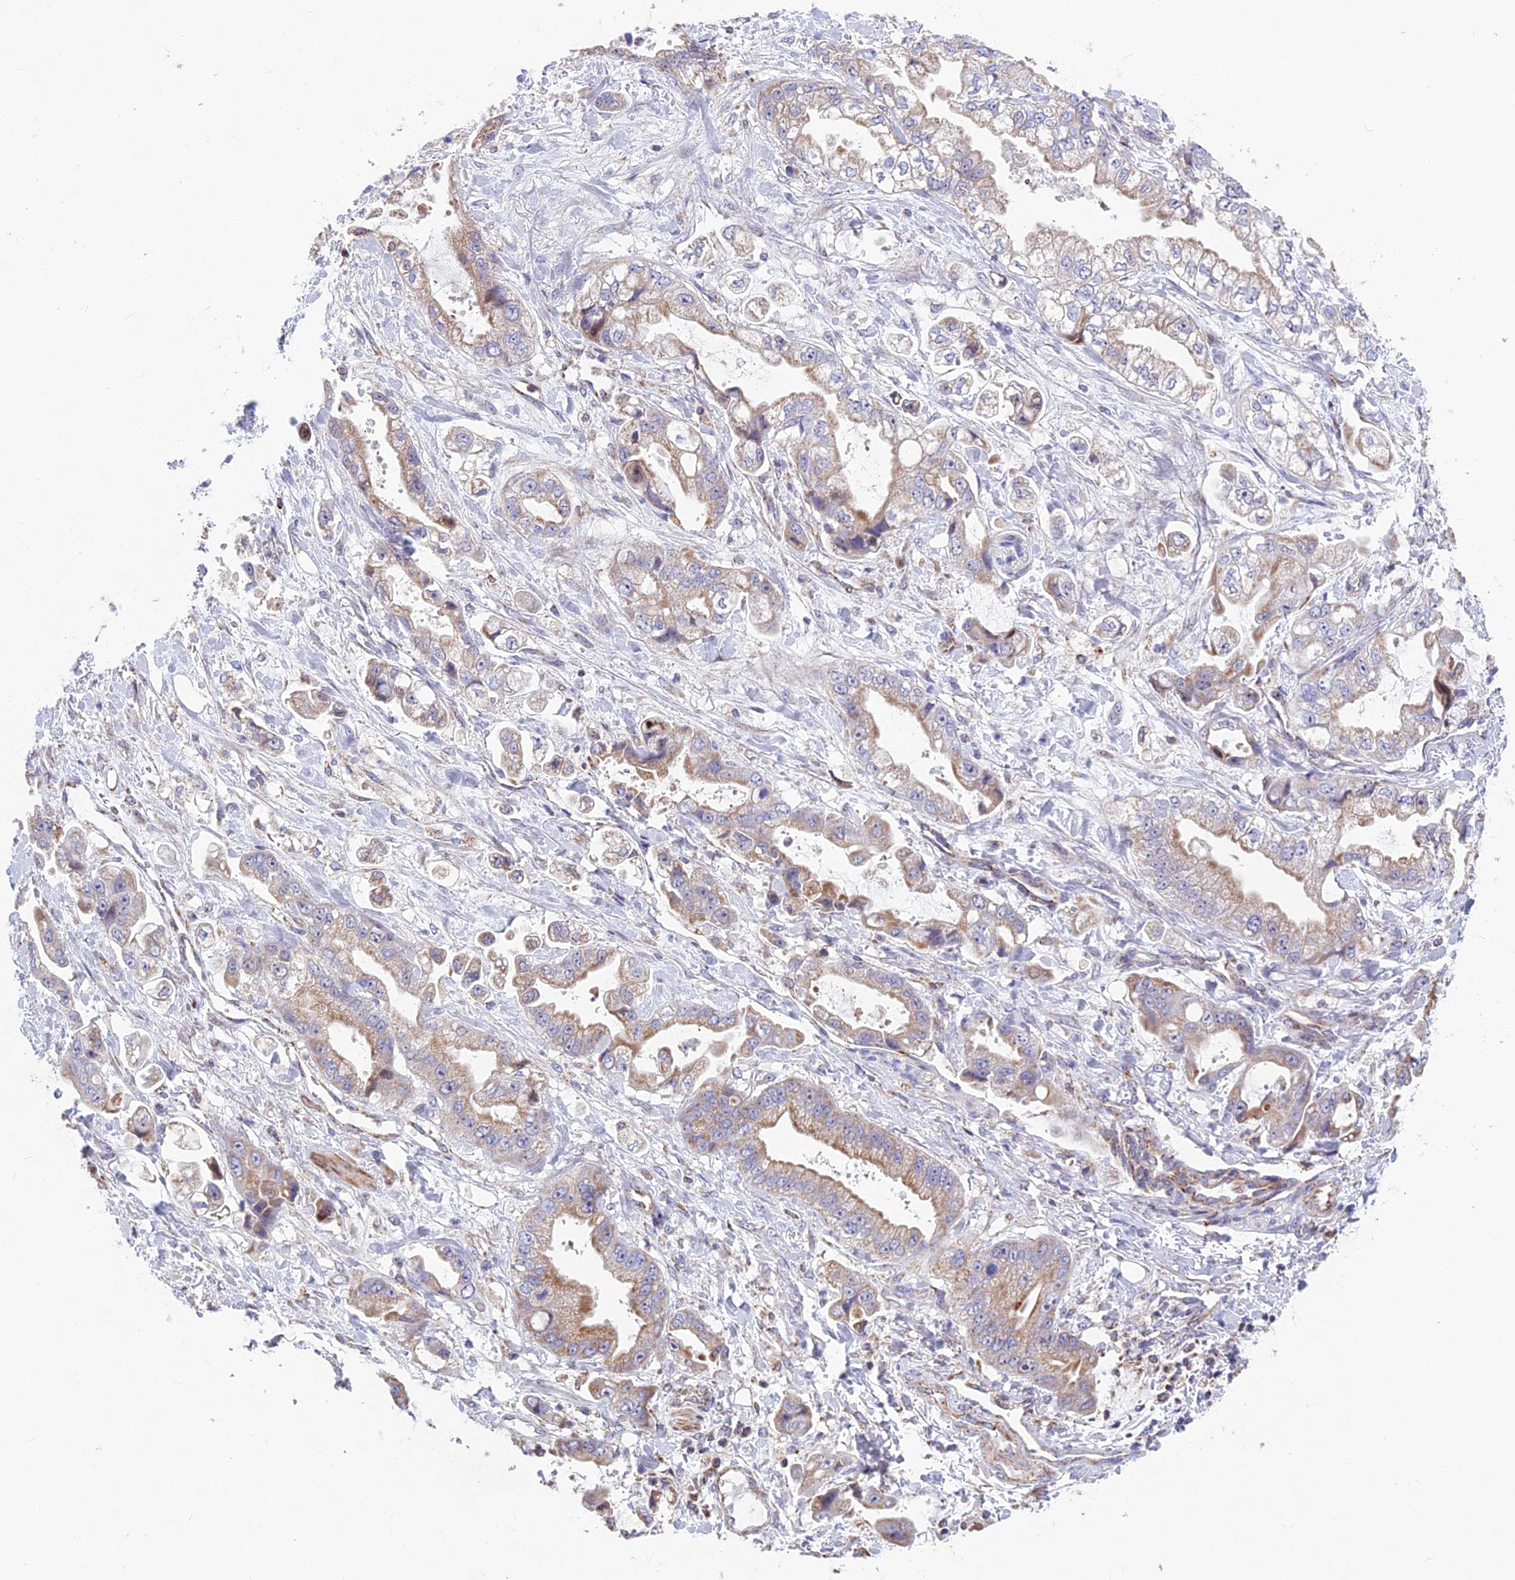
{"staining": {"intensity": "moderate", "quantity": "25%-75%", "location": "cytoplasmic/membranous"}, "tissue": "stomach cancer", "cell_type": "Tumor cells", "image_type": "cancer", "snomed": [{"axis": "morphology", "description": "Adenocarcinoma, NOS"}, {"axis": "topography", "description": "Stomach"}], "caption": "Immunohistochemical staining of stomach adenocarcinoma shows moderate cytoplasmic/membranous protein positivity in about 25%-75% of tumor cells.", "gene": "CS", "patient": {"sex": "male", "age": 62}}